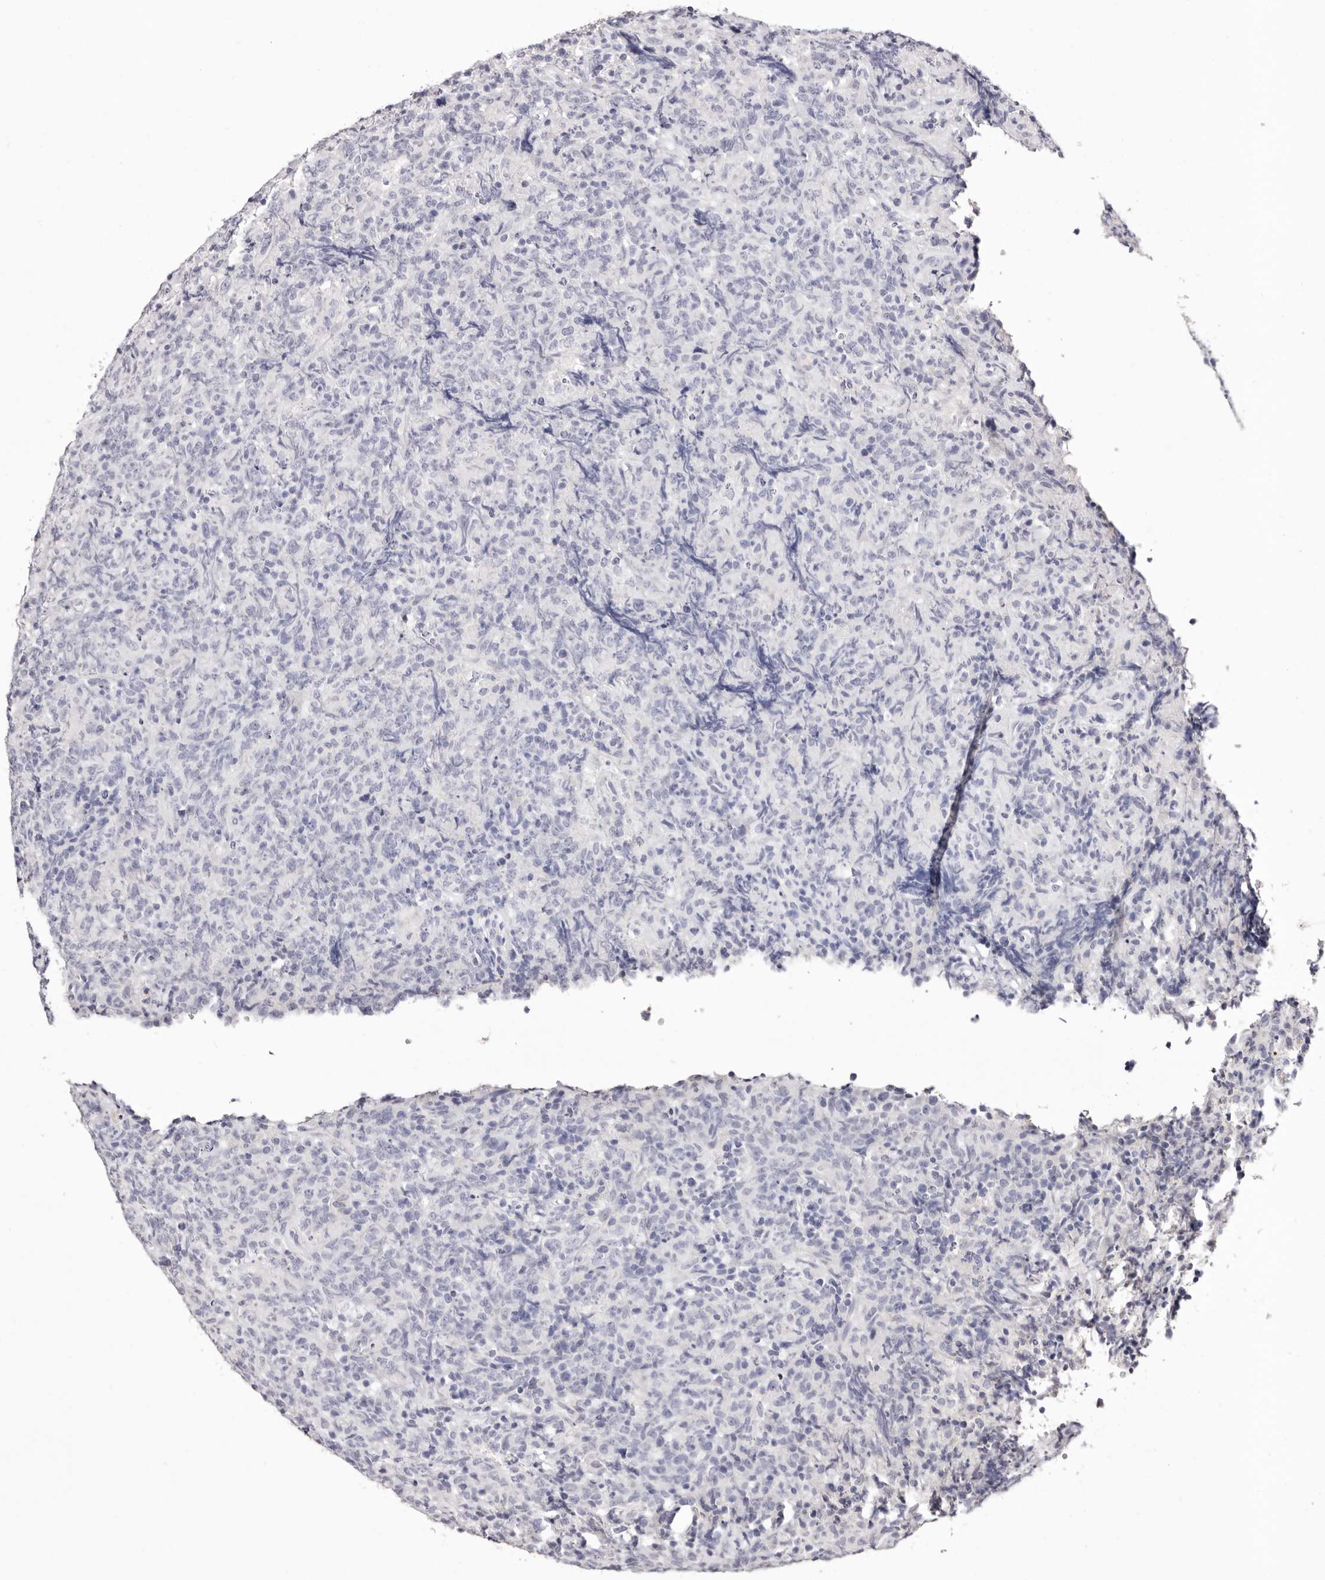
{"staining": {"intensity": "negative", "quantity": "none", "location": "none"}, "tissue": "lymphoma", "cell_type": "Tumor cells", "image_type": "cancer", "snomed": [{"axis": "morphology", "description": "Malignant lymphoma, non-Hodgkin's type, High grade"}, {"axis": "topography", "description": "Tonsil"}], "caption": "A high-resolution histopathology image shows immunohistochemistry staining of lymphoma, which shows no significant positivity in tumor cells. (Immunohistochemistry (ihc), brightfield microscopy, high magnification).", "gene": "PF4", "patient": {"sex": "female", "age": 36}}